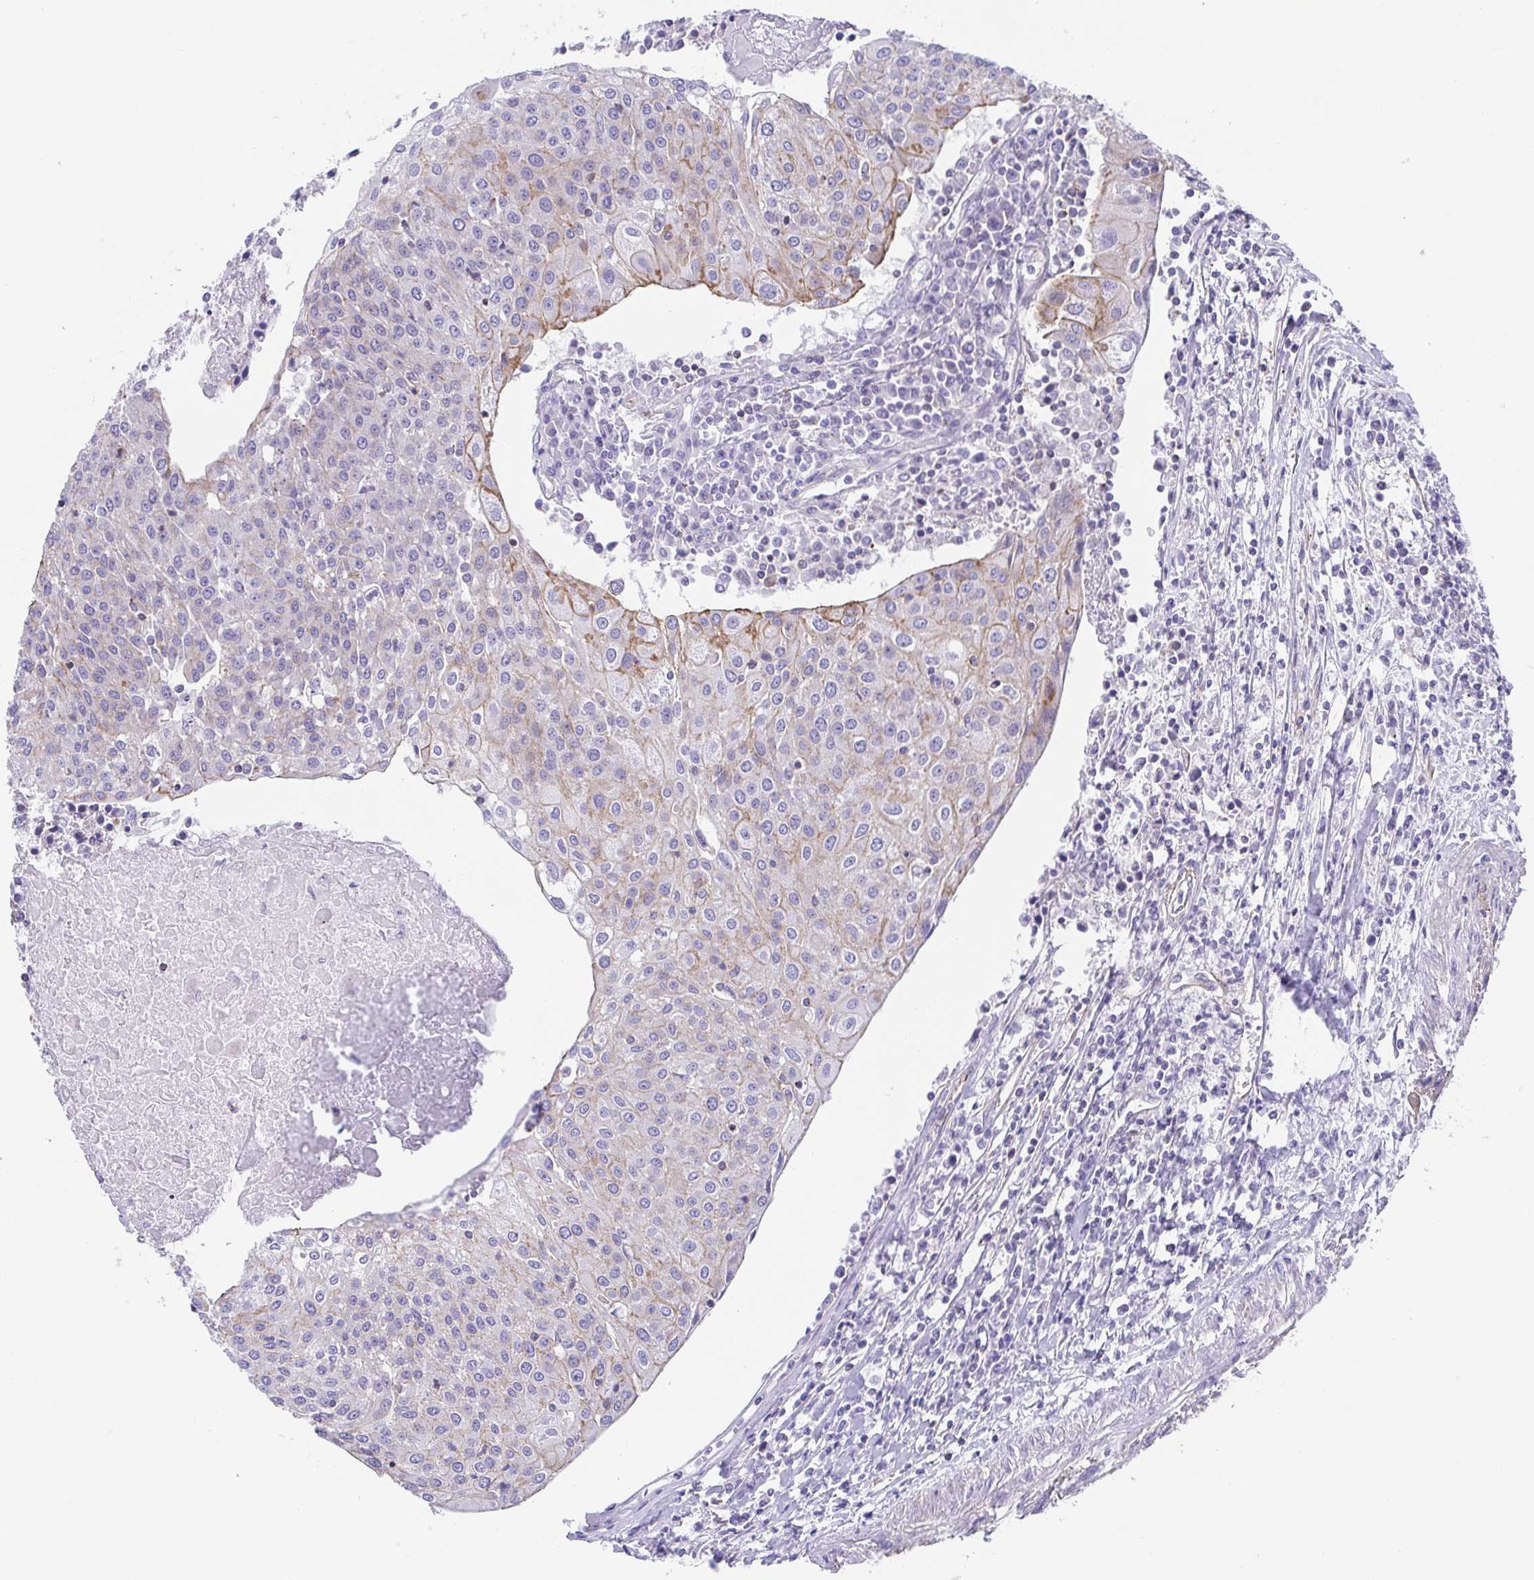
{"staining": {"intensity": "moderate", "quantity": "<25%", "location": "cytoplasmic/membranous"}, "tissue": "urothelial cancer", "cell_type": "Tumor cells", "image_type": "cancer", "snomed": [{"axis": "morphology", "description": "Urothelial carcinoma, High grade"}, {"axis": "topography", "description": "Urinary bladder"}], "caption": "Urothelial carcinoma (high-grade) tissue exhibits moderate cytoplasmic/membranous expression in about <25% of tumor cells", "gene": "TRAM2", "patient": {"sex": "female", "age": 85}}